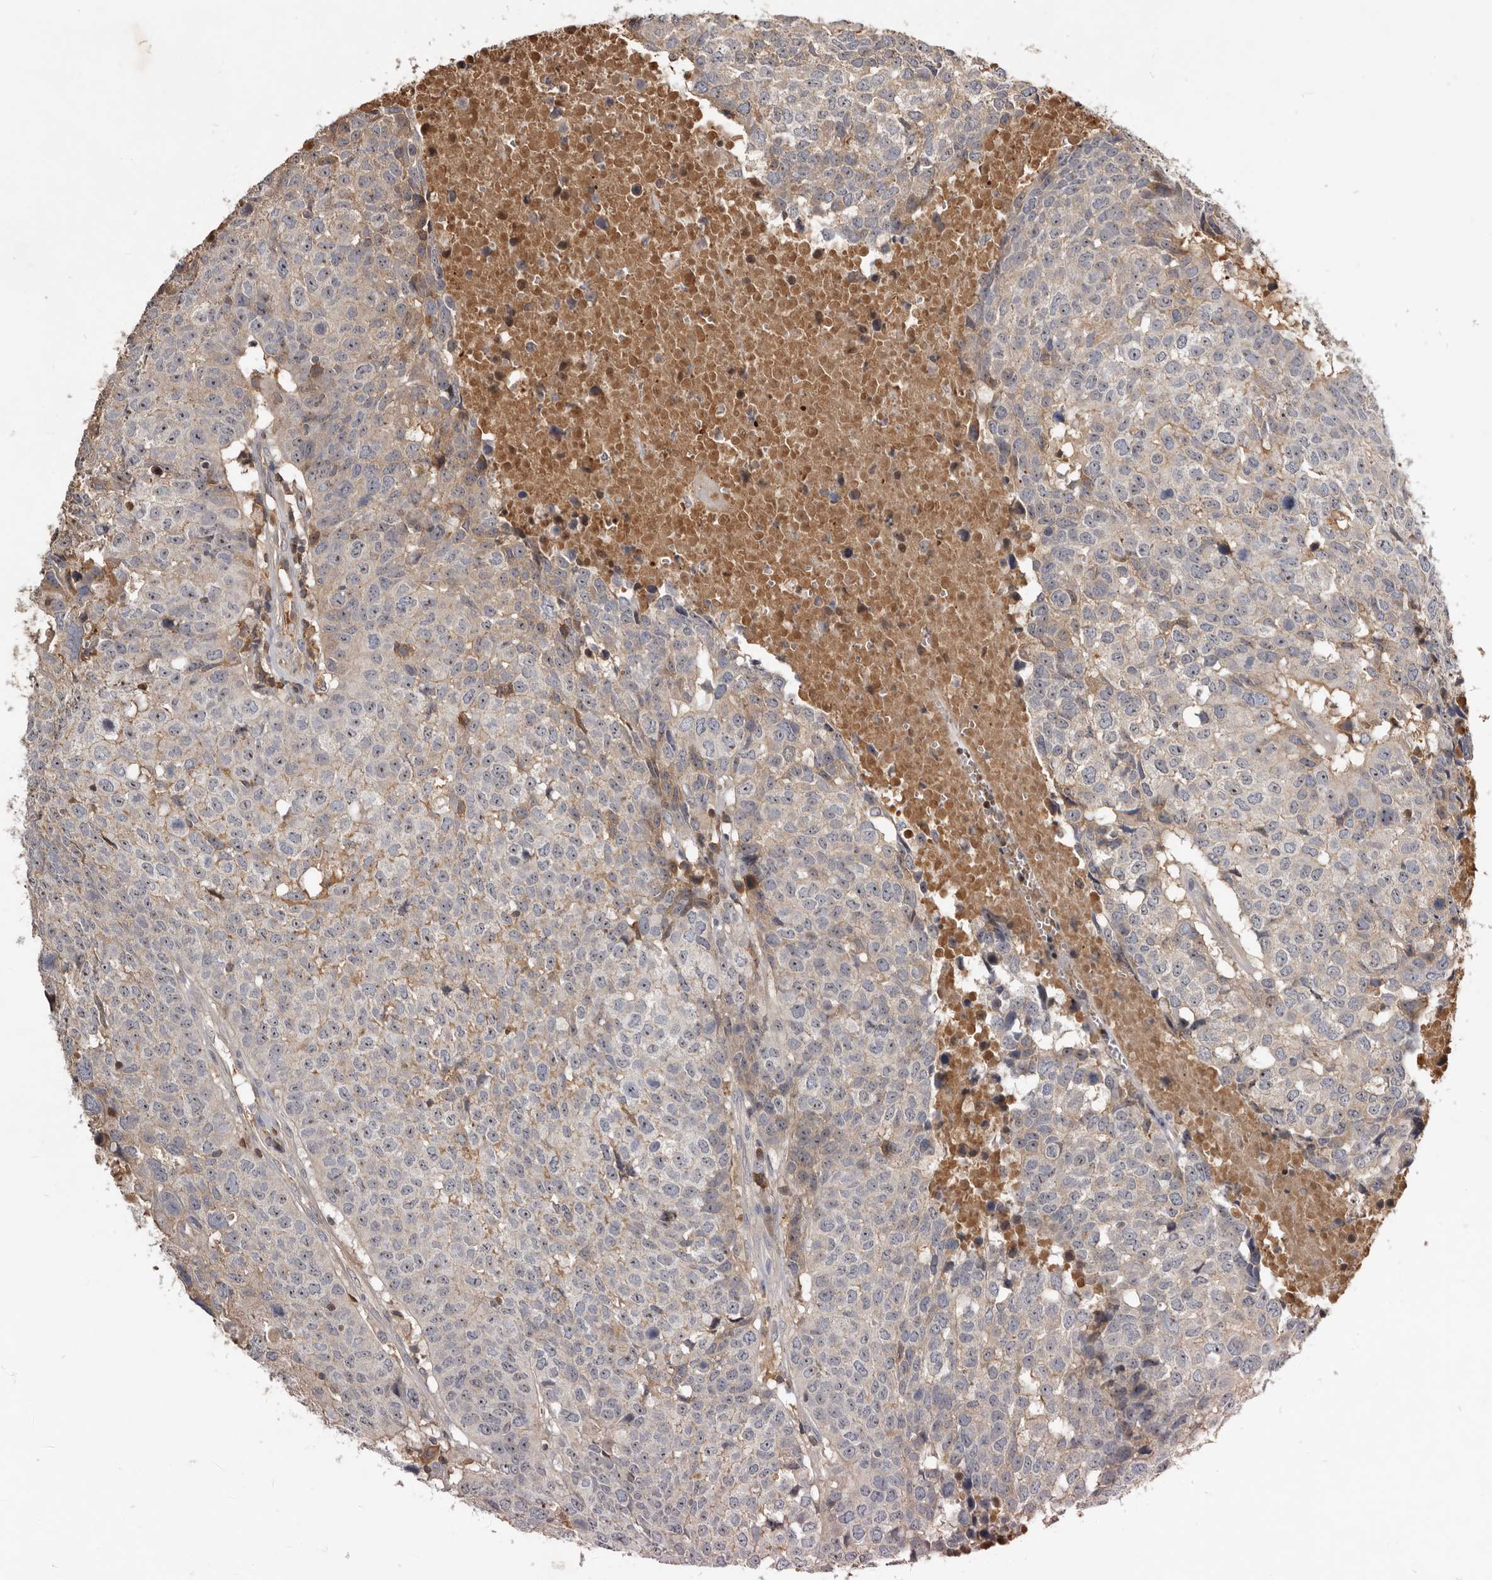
{"staining": {"intensity": "weak", "quantity": ">75%", "location": "cytoplasmic/membranous"}, "tissue": "head and neck cancer", "cell_type": "Tumor cells", "image_type": "cancer", "snomed": [{"axis": "morphology", "description": "Squamous cell carcinoma, NOS"}, {"axis": "topography", "description": "Head-Neck"}], "caption": "There is low levels of weak cytoplasmic/membranous positivity in tumor cells of head and neck cancer, as demonstrated by immunohistochemical staining (brown color).", "gene": "TTC39A", "patient": {"sex": "male", "age": 66}}